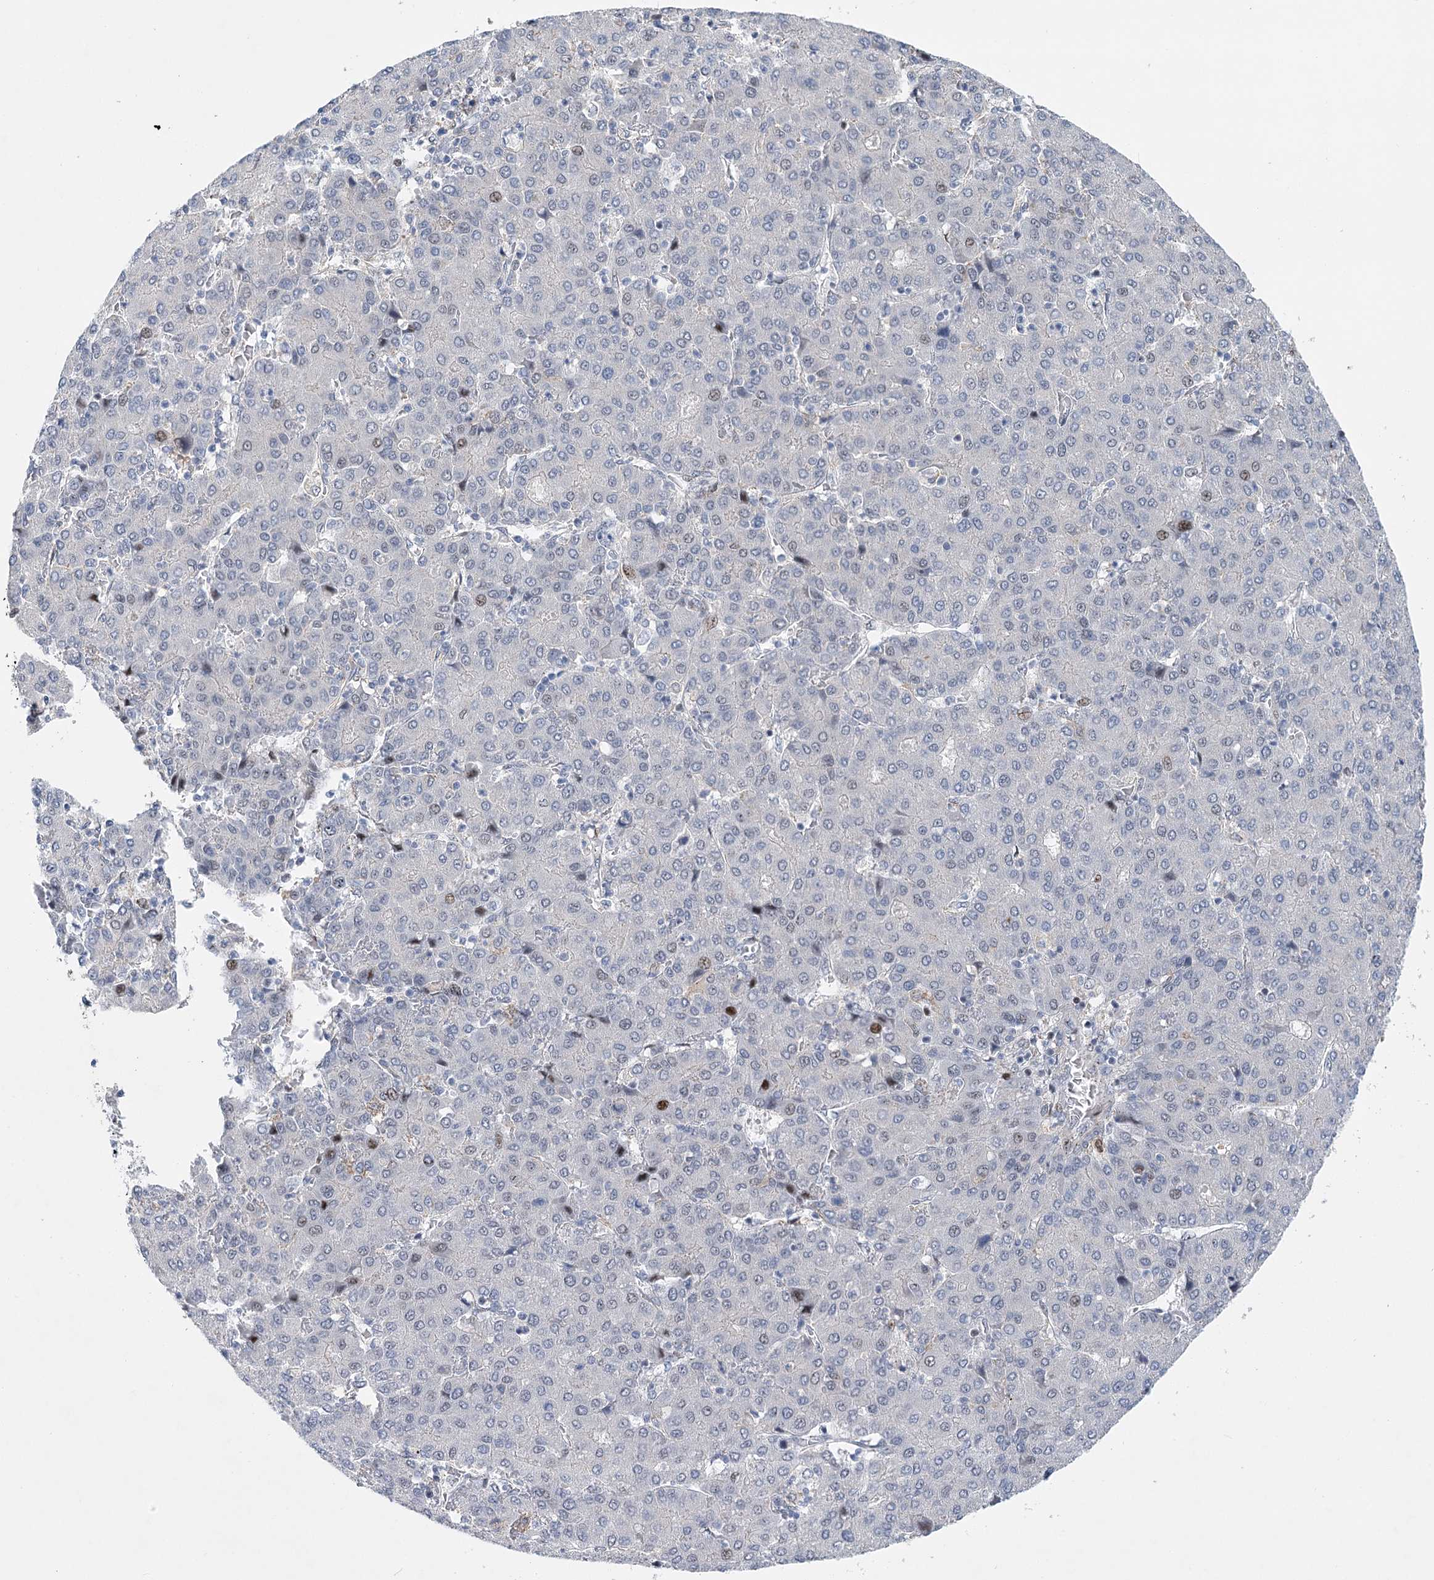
{"staining": {"intensity": "weak", "quantity": "<25%", "location": "nuclear"}, "tissue": "liver cancer", "cell_type": "Tumor cells", "image_type": "cancer", "snomed": [{"axis": "morphology", "description": "Carcinoma, Hepatocellular, NOS"}, {"axis": "topography", "description": "Liver"}], "caption": "An immunohistochemistry image of liver hepatocellular carcinoma is shown. There is no staining in tumor cells of liver hepatocellular carcinoma.", "gene": "CAMTA1", "patient": {"sex": "male", "age": 65}}